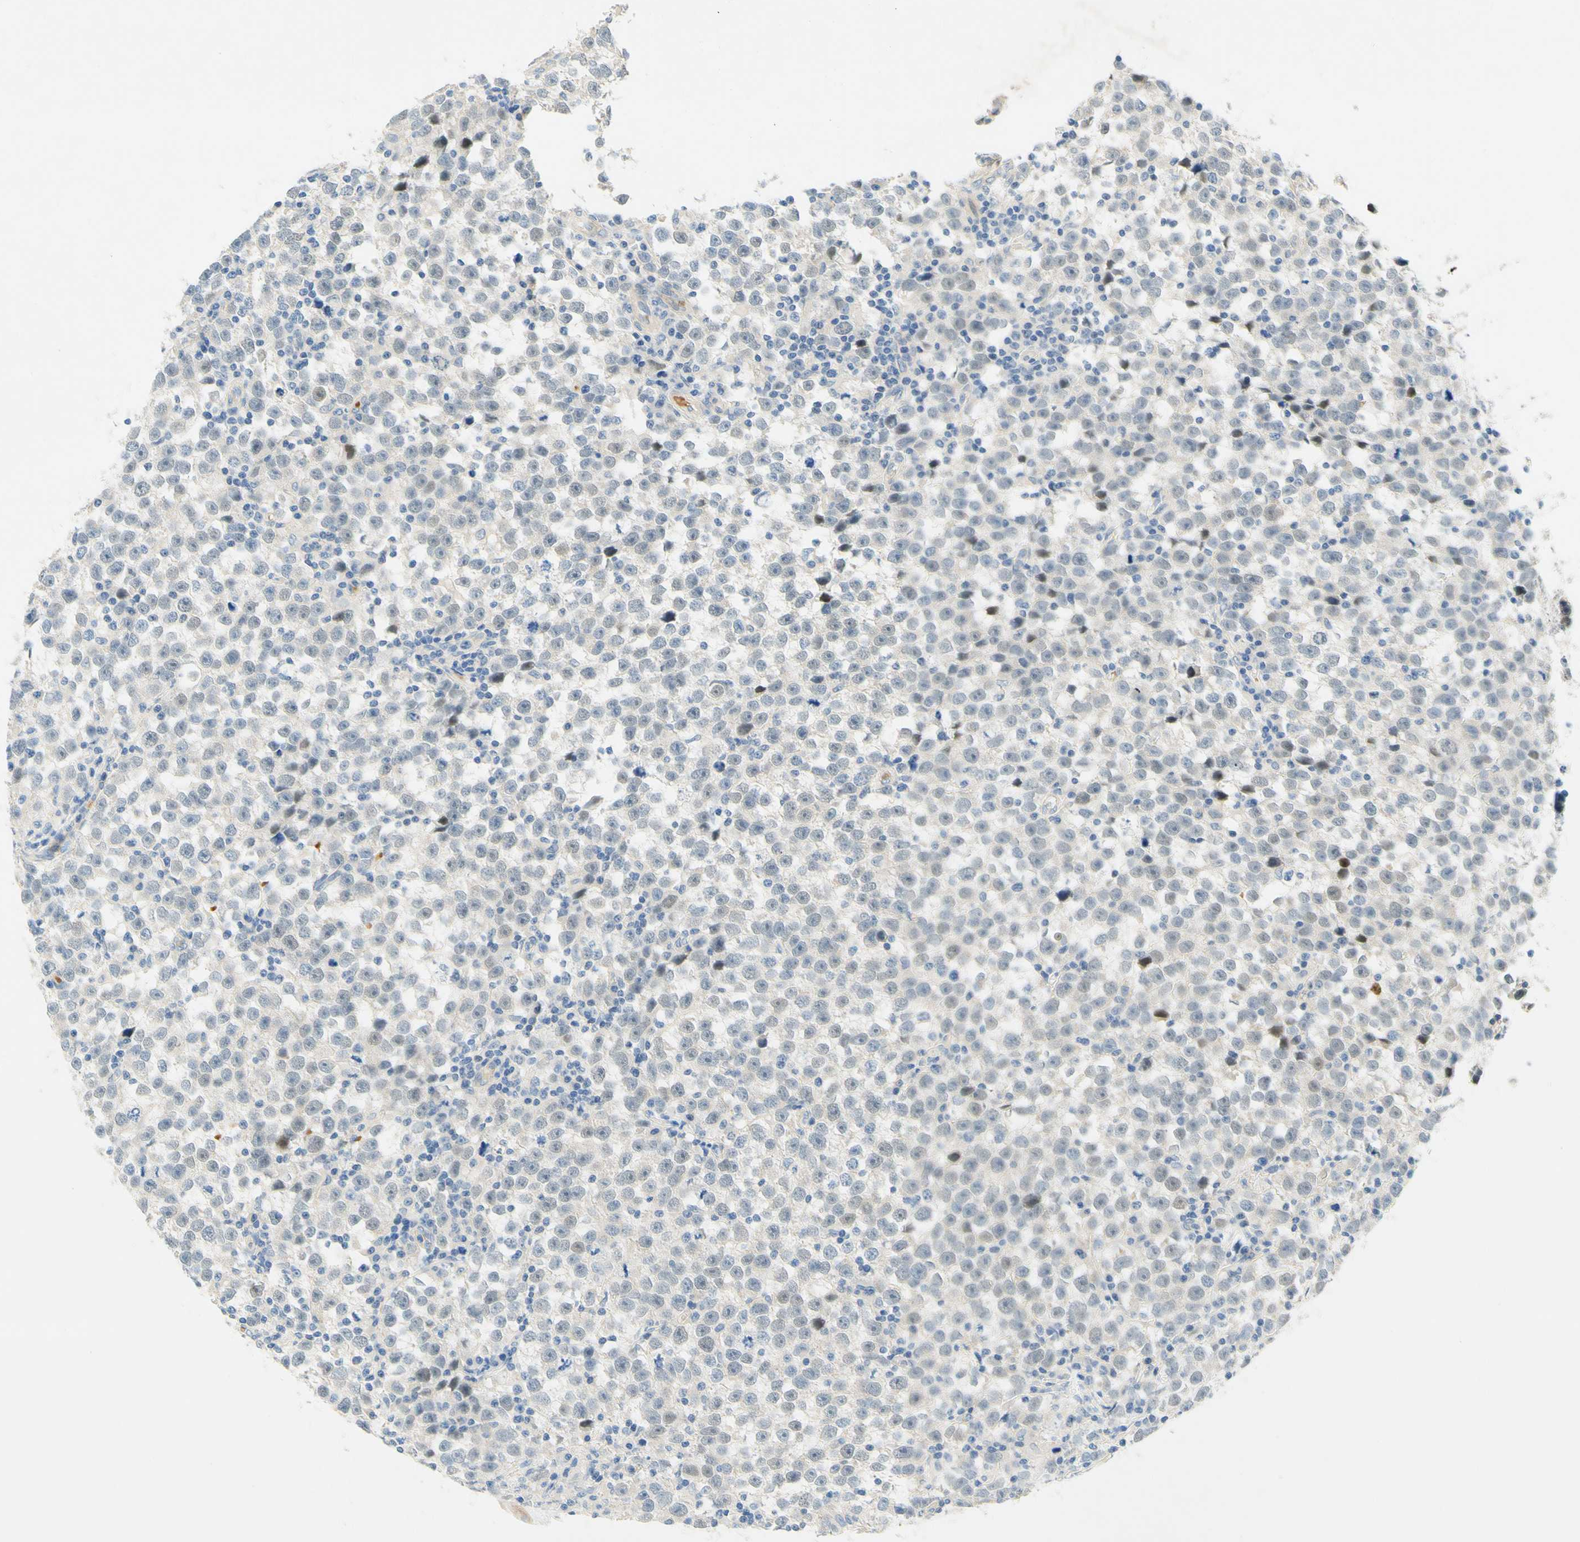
{"staining": {"intensity": "weak", "quantity": "<25%", "location": "nuclear"}, "tissue": "testis cancer", "cell_type": "Tumor cells", "image_type": "cancer", "snomed": [{"axis": "morphology", "description": "Seminoma, NOS"}, {"axis": "topography", "description": "Testis"}], "caption": "The photomicrograph exhibits no staining of tumor cells in seminoma (testis). Brightfield microscopy of IHC stained with DAB (3,3'-diaminobenzidine) (brown) and hematoxylin (blue), captured at high magnification.", "gene": "ENTREP2", "patient": {"sex": "male", "age": 43}}